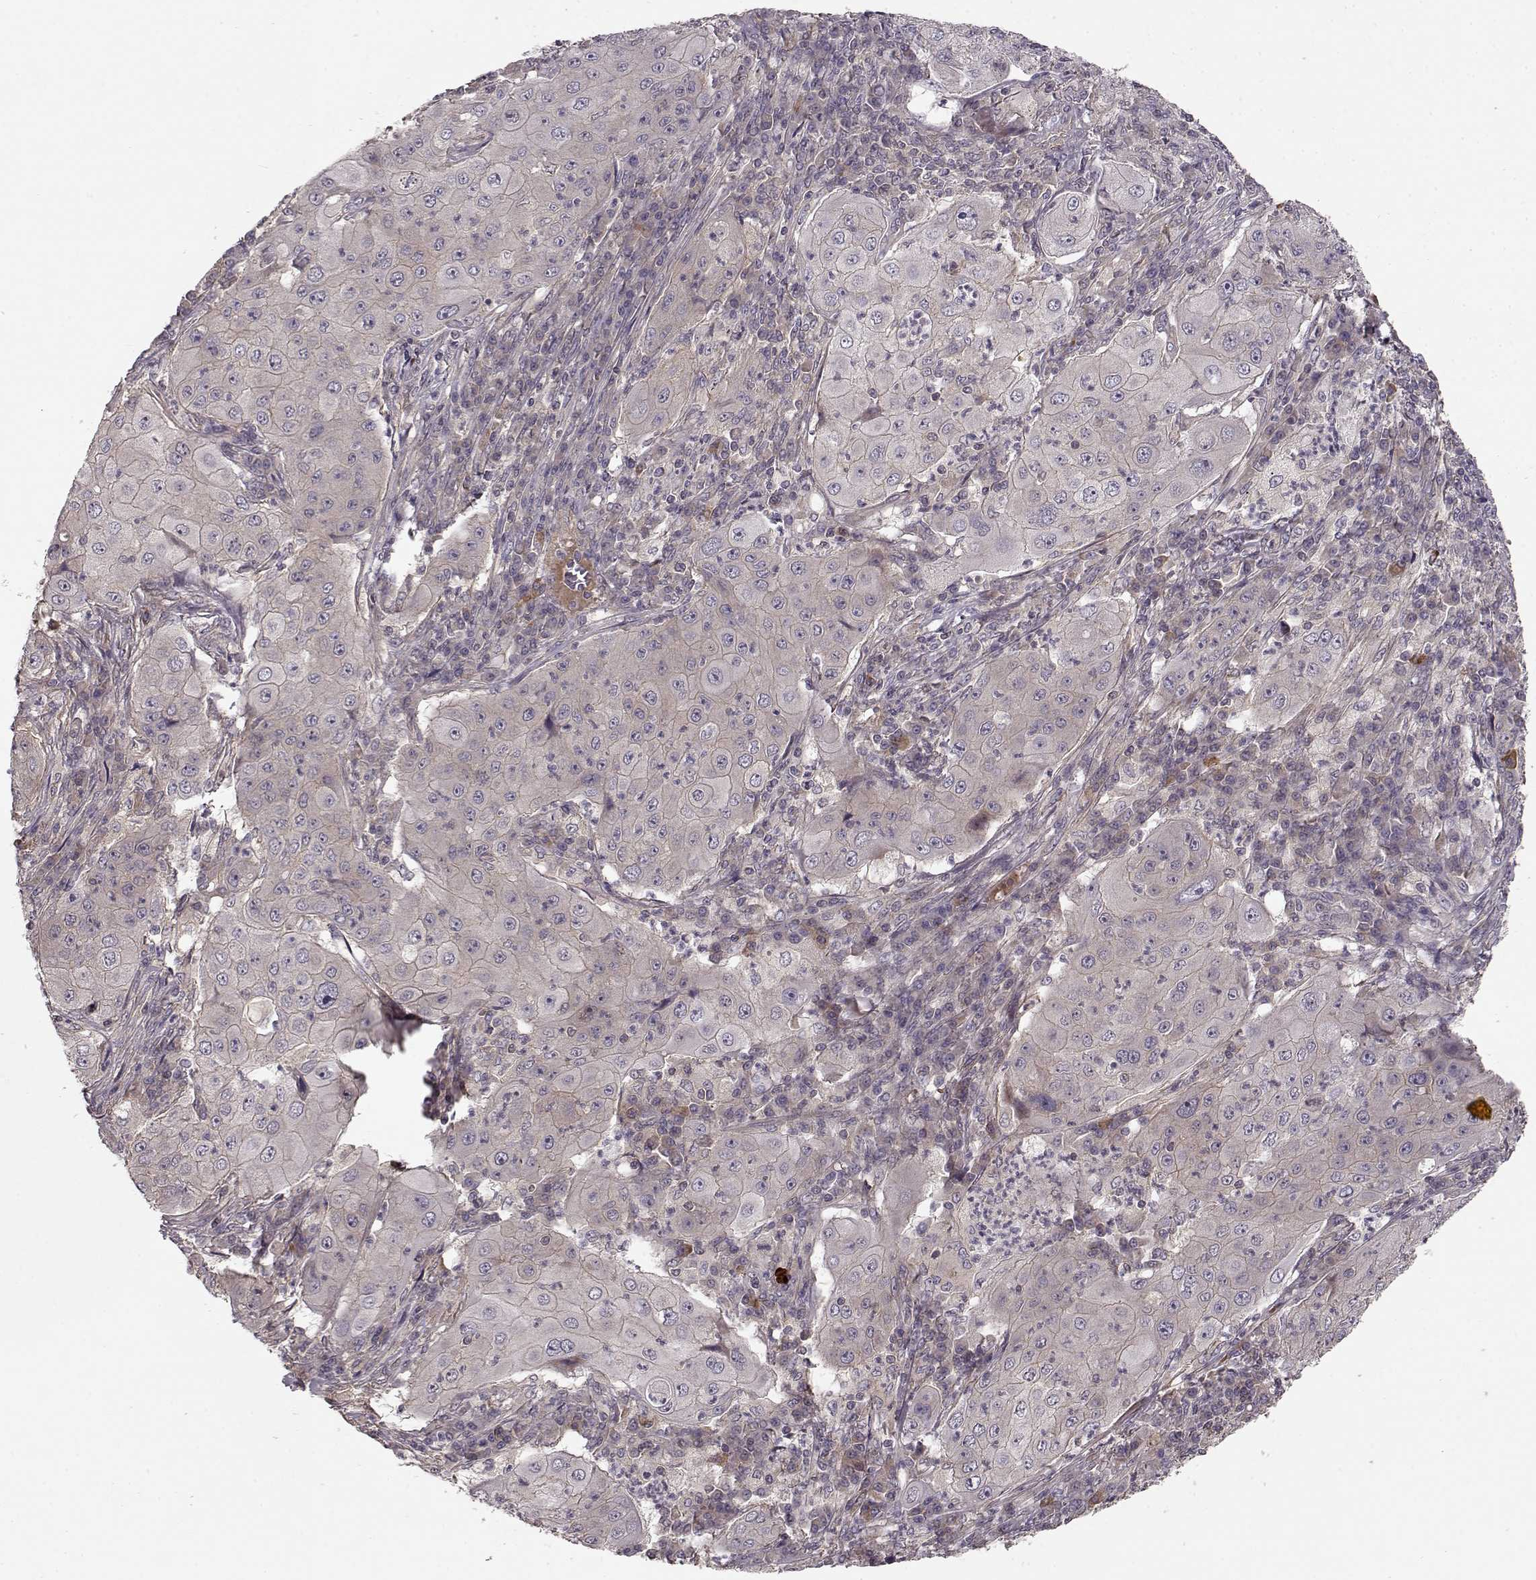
{"staining": {"intensity": "negative", "quantity": "none", "location": "none"}, "tissue": "lung cancer", "cell_type": "Tumor cells", "image_type": "cancer", "snomed": [{"axis": "morphology", "description": "Squamous cell carcinoma, NOS"}, {"axis": "topography", "description": "Lung"}], "caption": "Immunohistochemistry of human lung cancer (squamous cell carcinoma) demonstrates no expression in tumor cells.", "gene": "SLAIN2", "patient": {"sex": "female", "age": 59}}